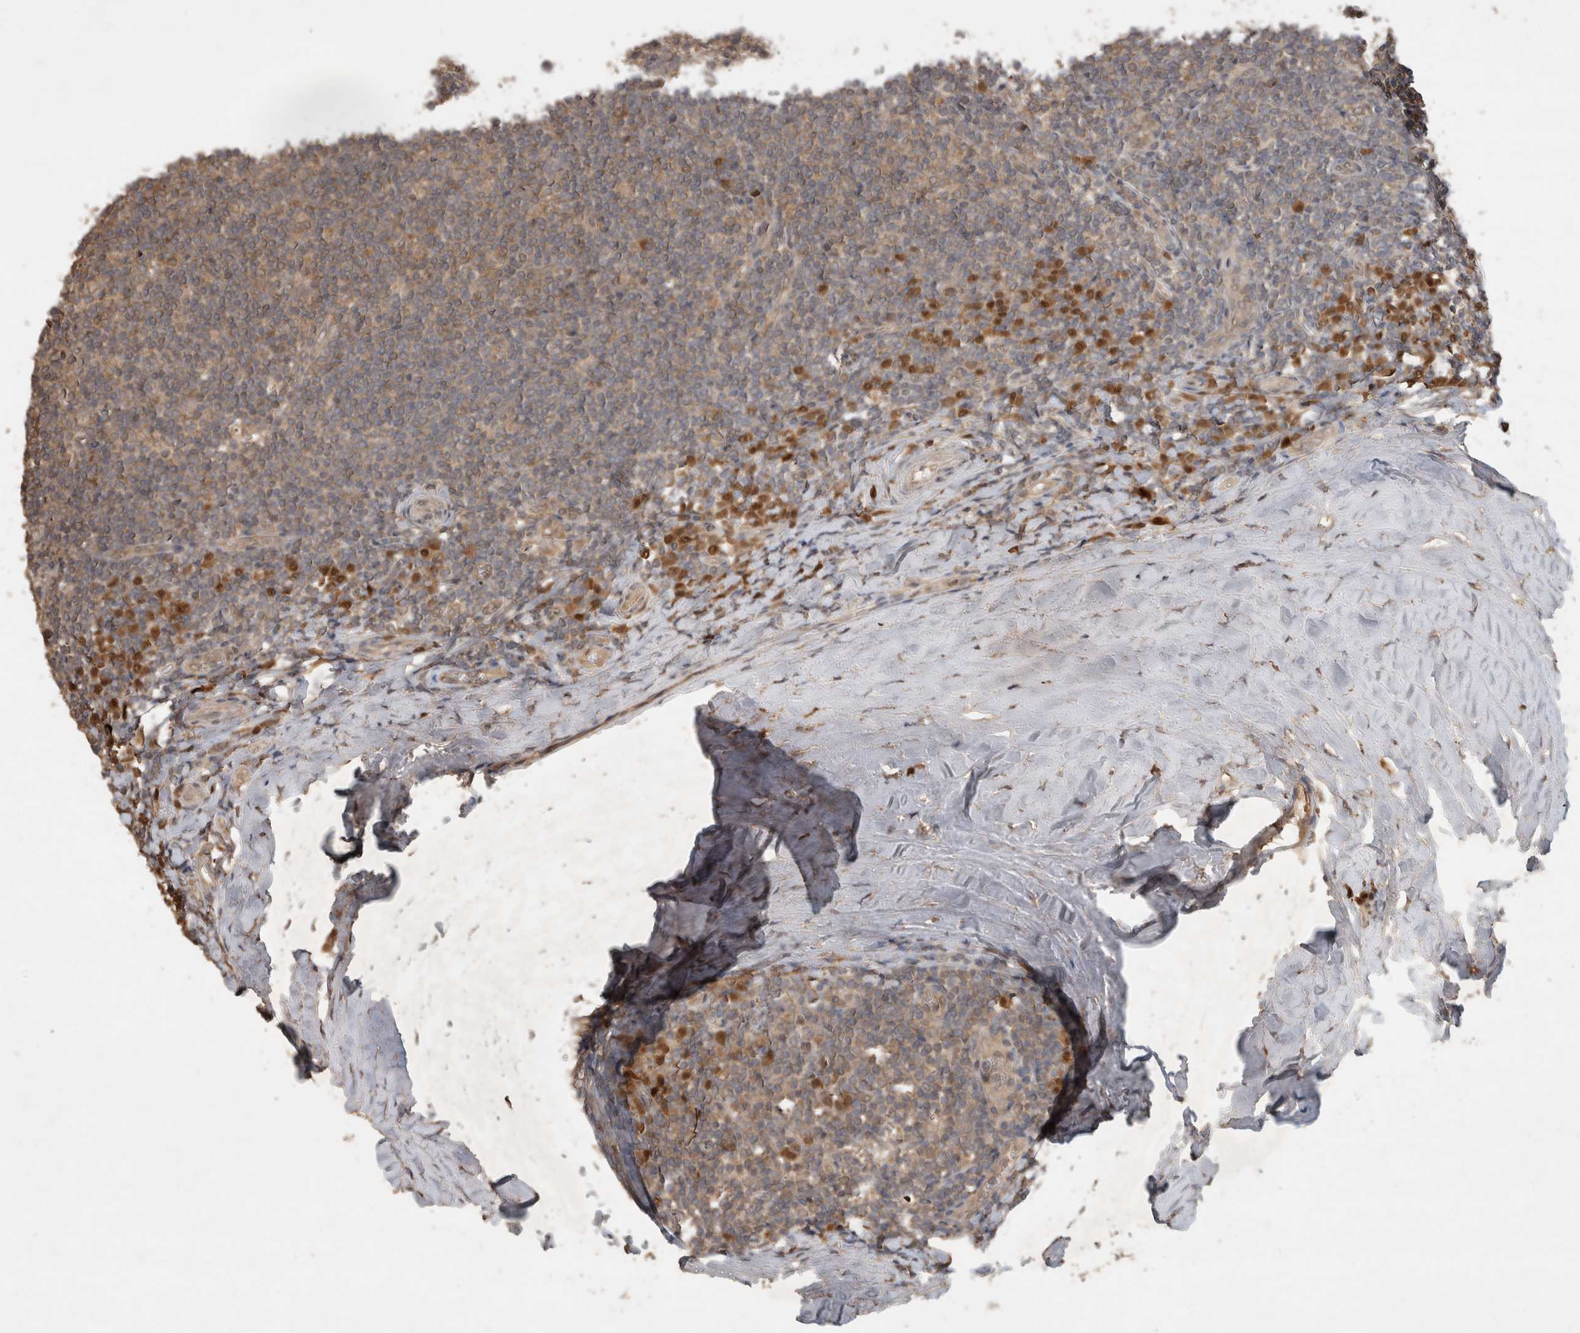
{"staining": {"intensity": "weak", "quantity": ">75%", "location": "cytoplasmic/membranous"}, "tissue": "tonsil", "cell_type": "Germinal center cells", "image_type": "normal", "snomed": [{"axis": "morphology", "description": "Normal tissue, NOS"}, {"axis": "topography", "description": "Tonsil"}], "caption": "The micrograph exhibits immunohistochemical staining of normal tonsil. There is weak cytoplasmic/membranous expression is present in approximately >75% of germinal center cells. (DAB (3,3'-diaminobenzidine) = brown stain, brightfield microscopy at high magnification).", "gene": "OTUD7B", "patient": {"sex": "male", "age": 37}}